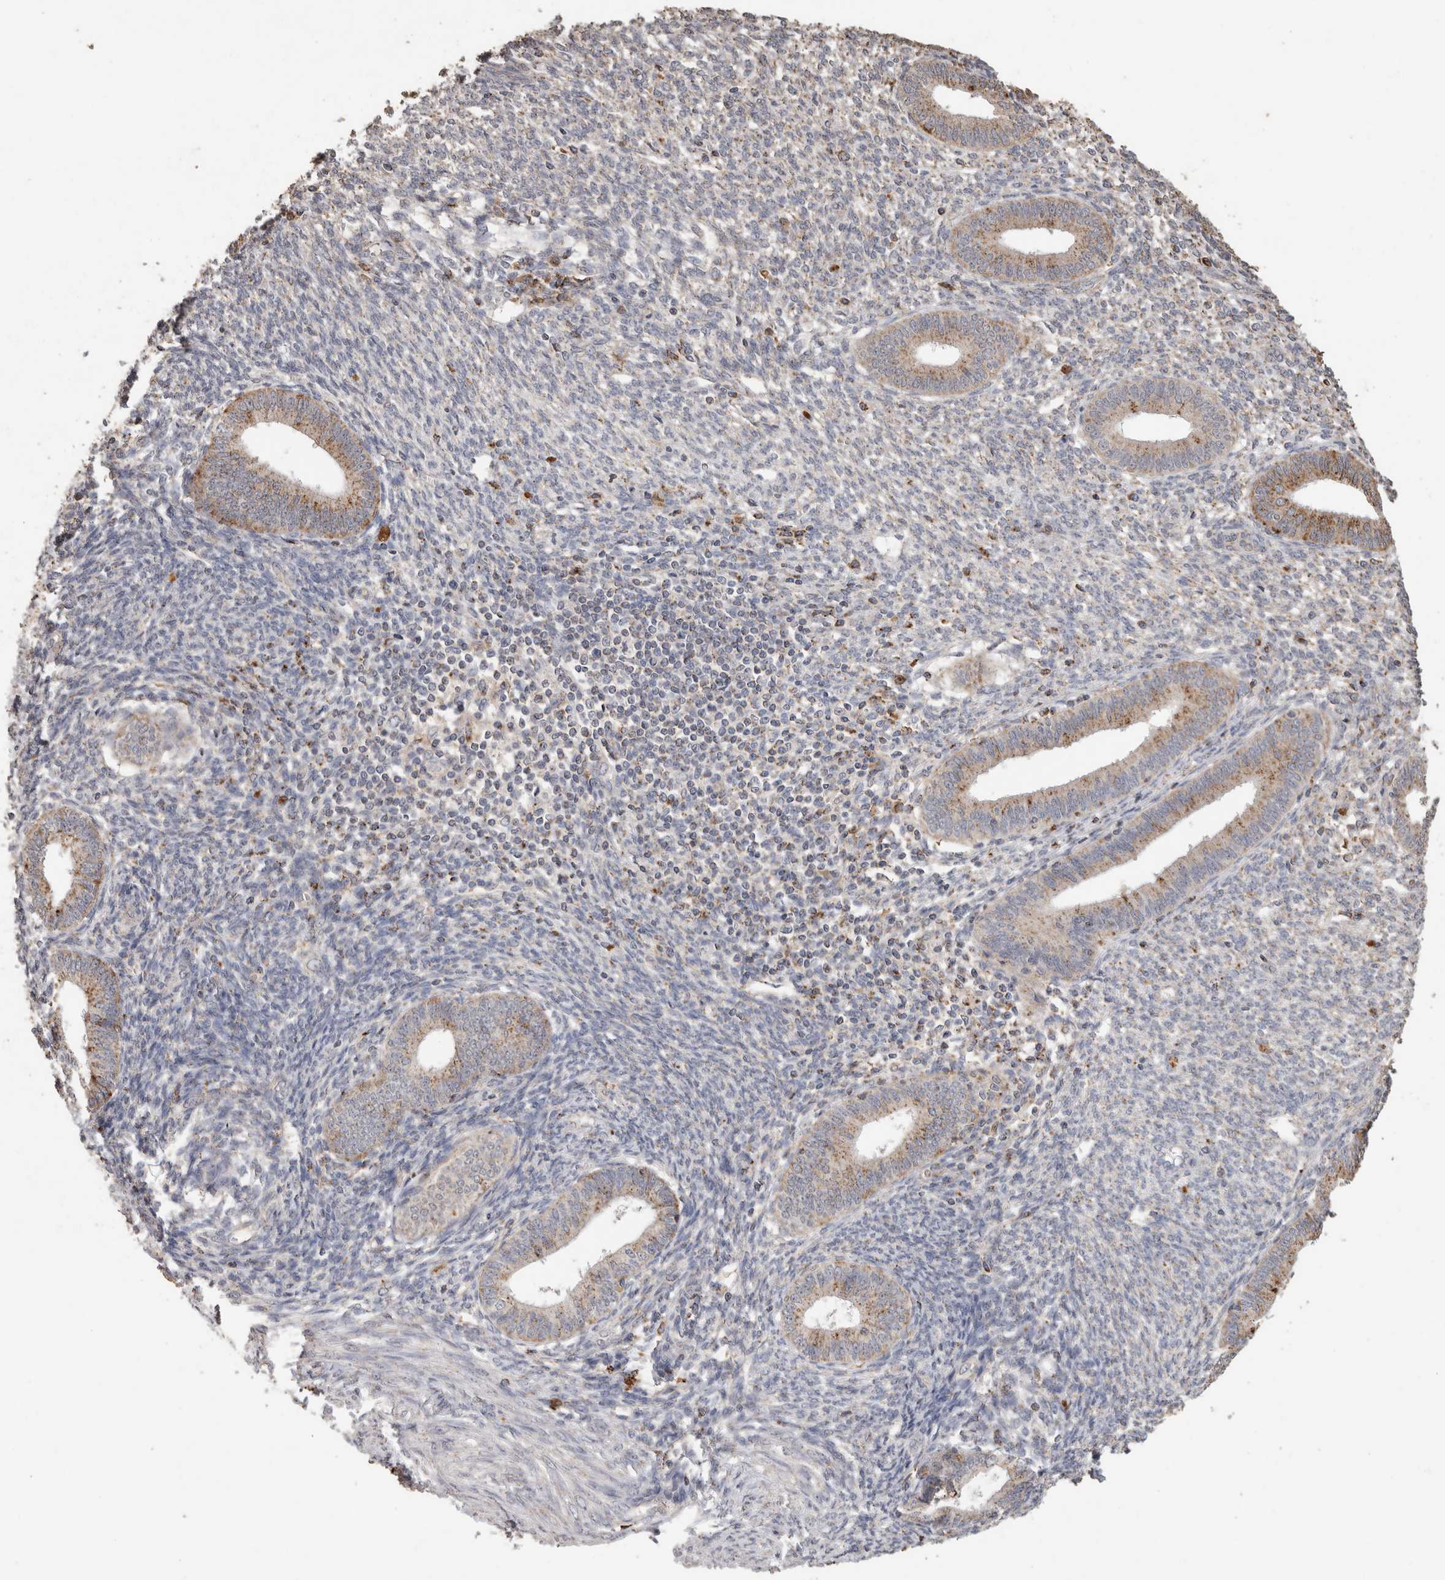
{"staining": {"intensity": "moderate", "quantity": "<25%", "location": "cytoplasmic/membranous"}, "tissue": "endometrium", "cell_type": "Cells in endometrial stroma", "image_type": "normal", "snomed": [{"axis": "morphology", "description": "Normal tissue, NOS"}, {"axis": "topography", "description": "Endometrium"}], "caption": "A high-resolution image shows immunohistochemistry (IHC) staining of benign endometrium, which displays moderate cytoplasmic/membranous expression in about <25% of cells in endometrial stroma.", "gene": "ARSA", "patient": {"sex": "female", "age": 46}}